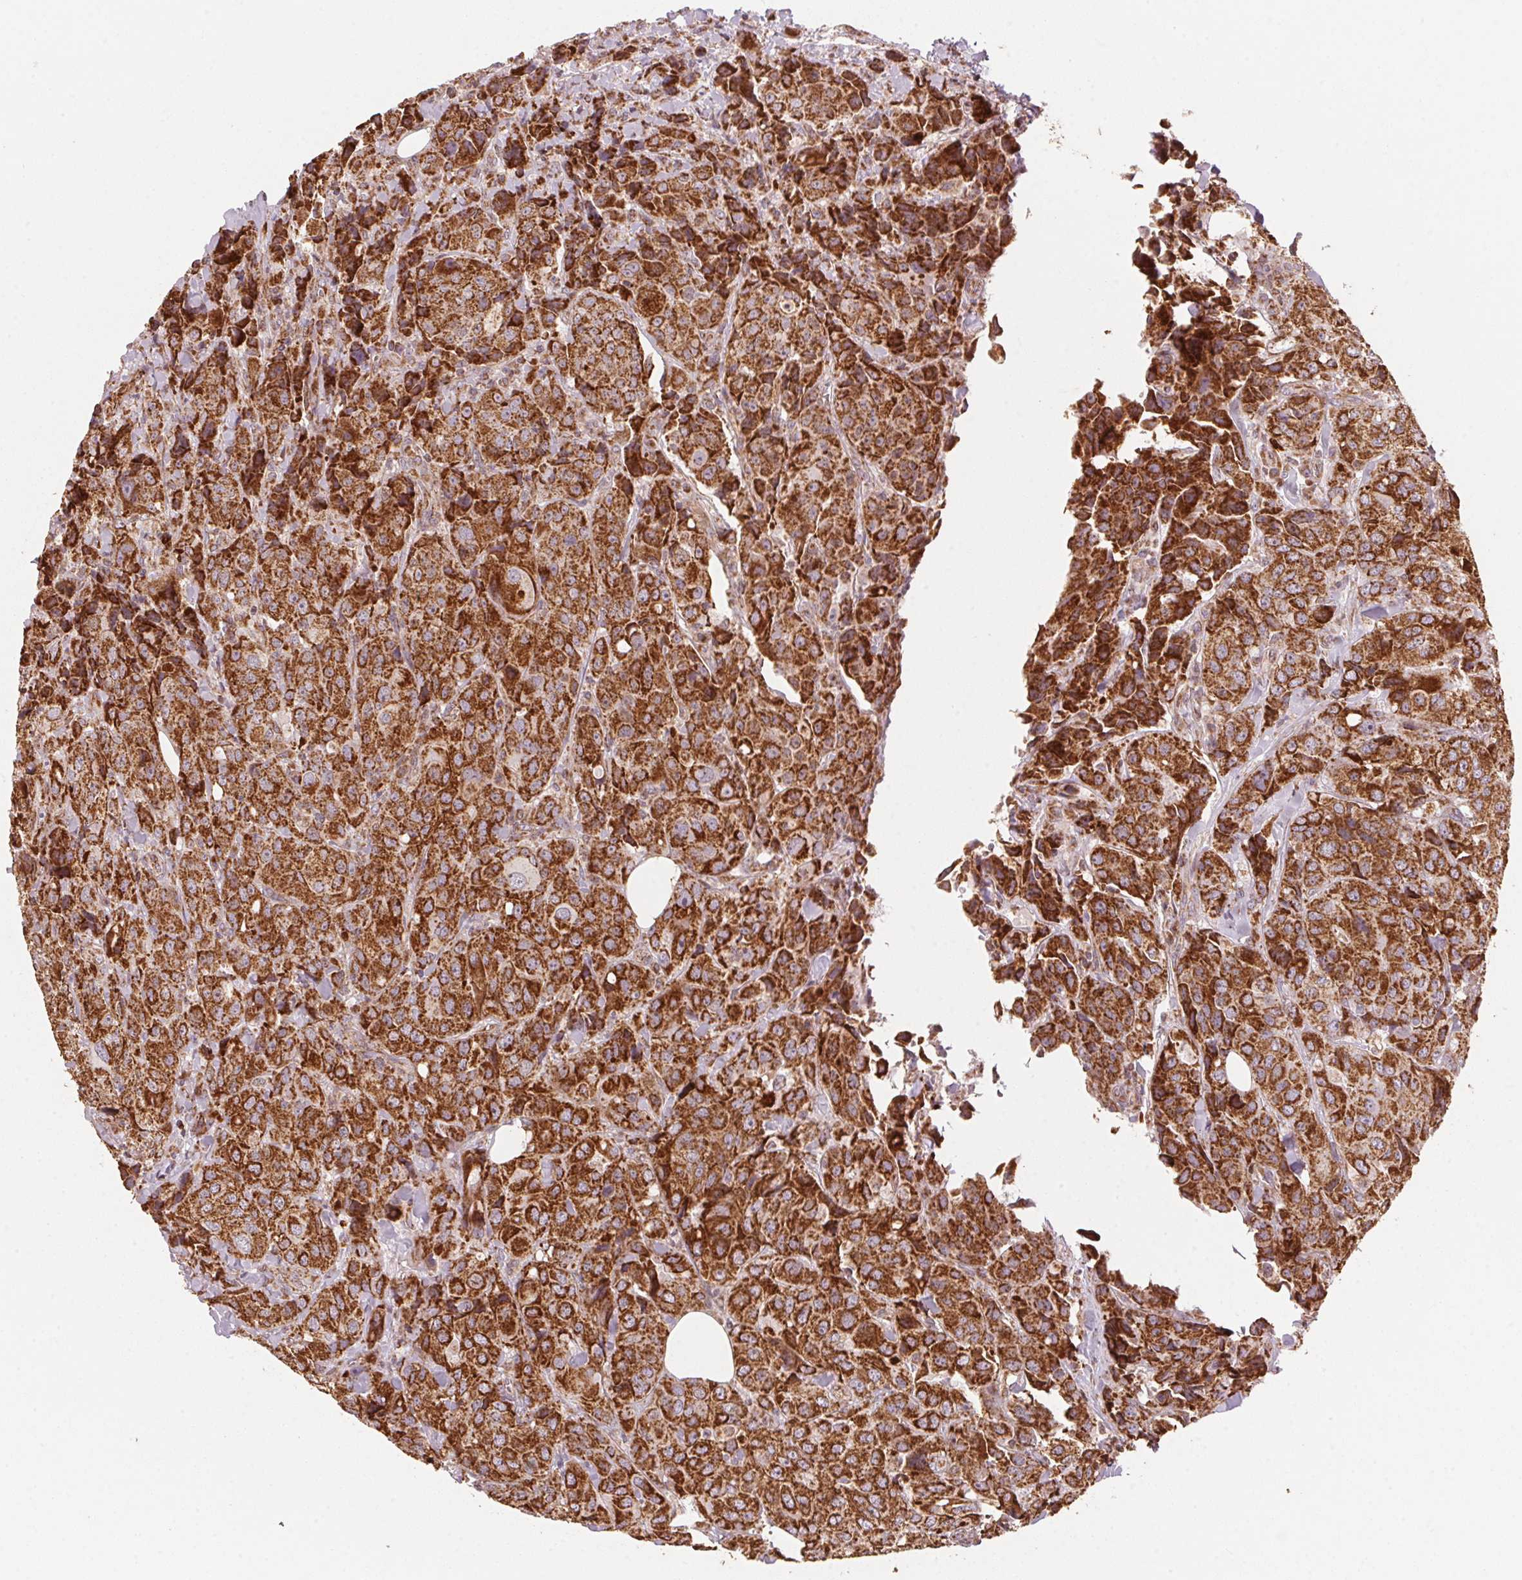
{"staining": {"intensity": "strong", "quantity": ">75%", "location": "cytoplasmic/membranous"}, "tissue": "breast cancer", "cell_type": "Tumor cells", "image_type": "cancer", "snomed": [{"axis": "morphology", "description": "Duct carcinoma"}, {"axis": "topography", "description": "Breast"}], "caption": "Protein expression analysis of breast cancer displays strong cytoplasmic/membranous positivity in approximately >75% of tumor cells.", "gene": "TOMM70", "patient": {"sex": "female", "age": 43}}